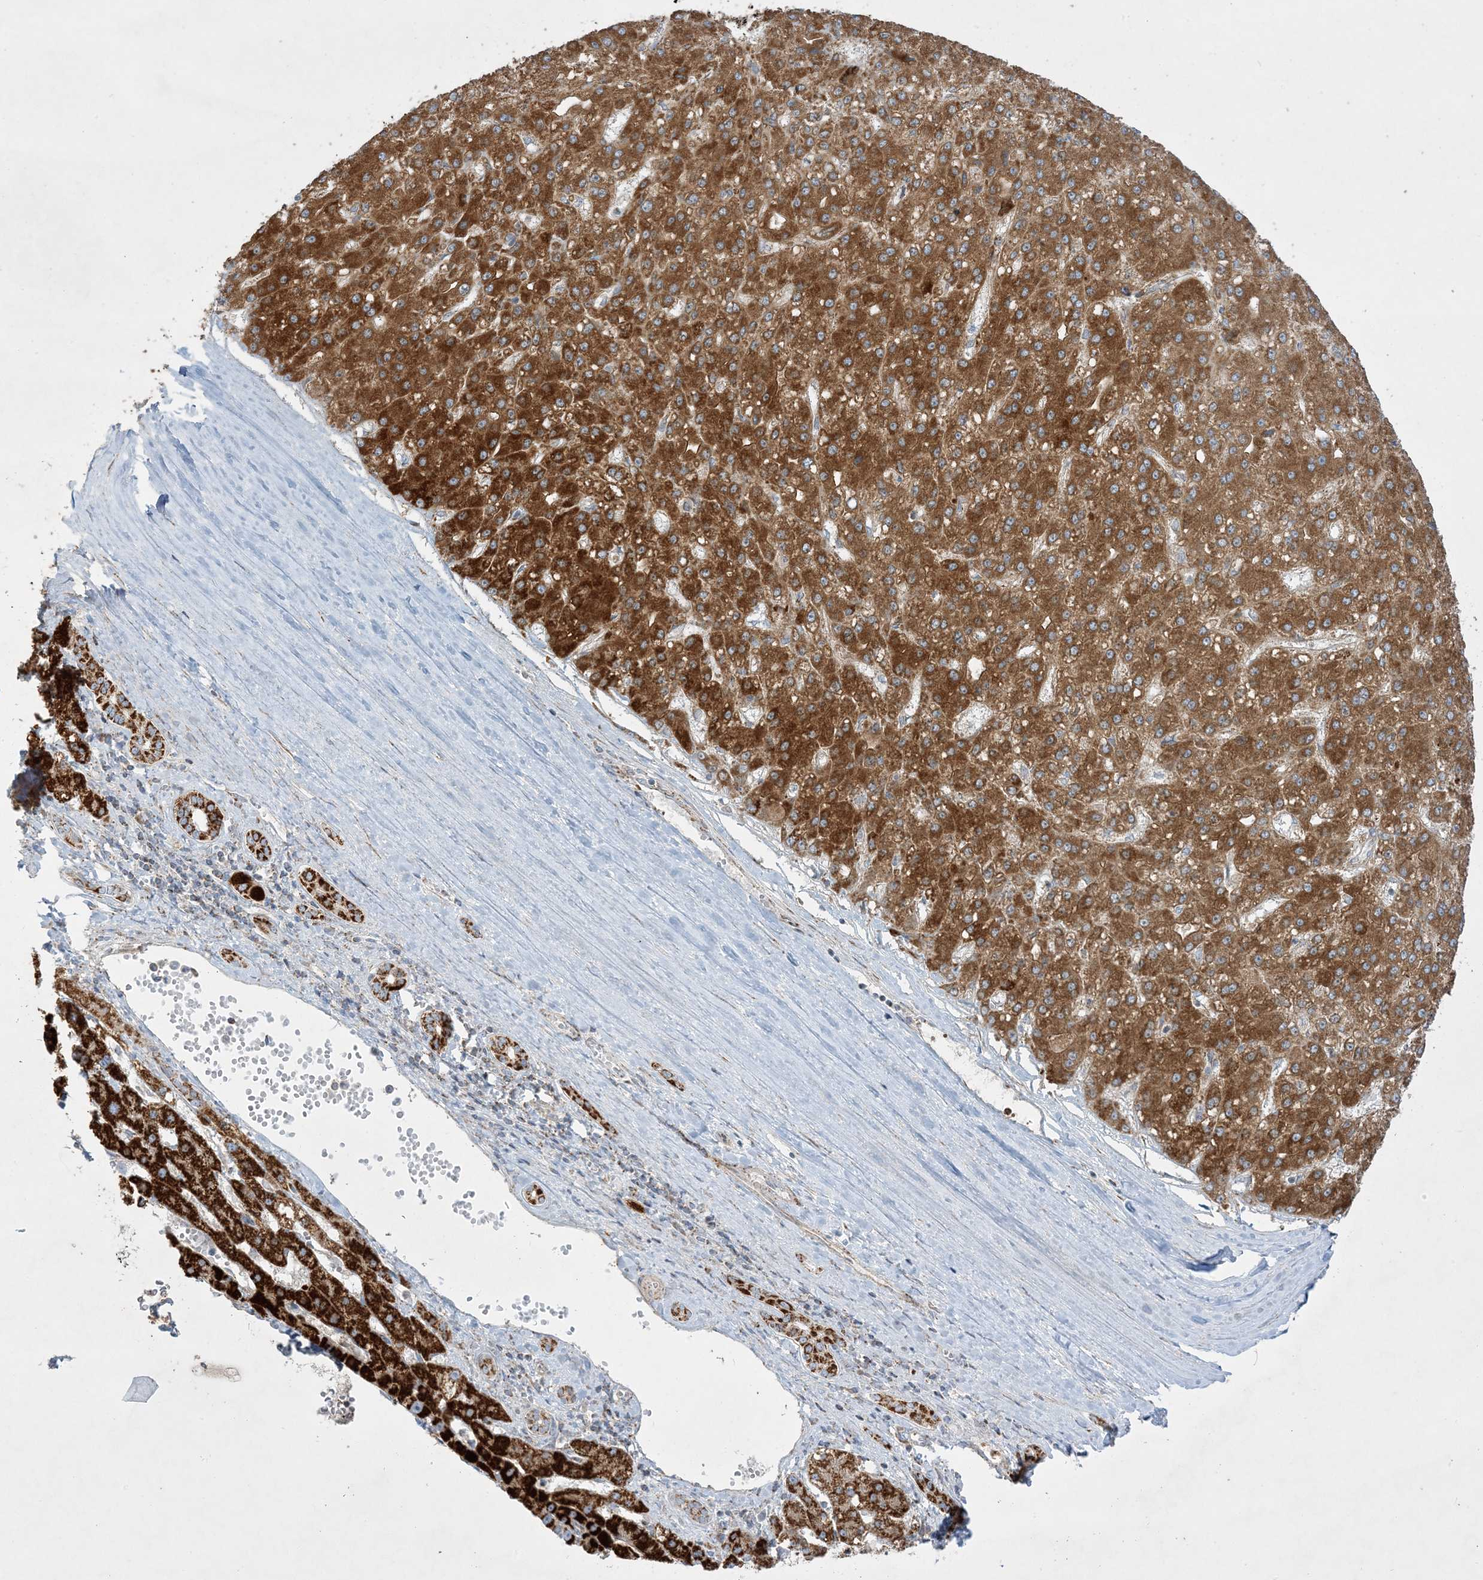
{"staining": {"intensity": "strong", "quantity": ">75%", "location": "cytoplasmic/membranous"}, "tissue": "liver cancer", "cell_type": "Tumor cells", "image_type": "cancer", "snomed": [{"axis": "morphology", "description": "Carcinoma, Hepatocellular, NOS"}, {"axis": "topography", "description": "Liver"}], "caption": "Liver cancer (hepatocellular carcinoma) stained for a protein exhibits strong cytoplasmic/membranous positivity in tumor cells. Ihc stains the protein of interest in brown and the nuclei are stained blue.", "gene": "NDUFAF3", "patient": {"sex": "male", "age": 67}}